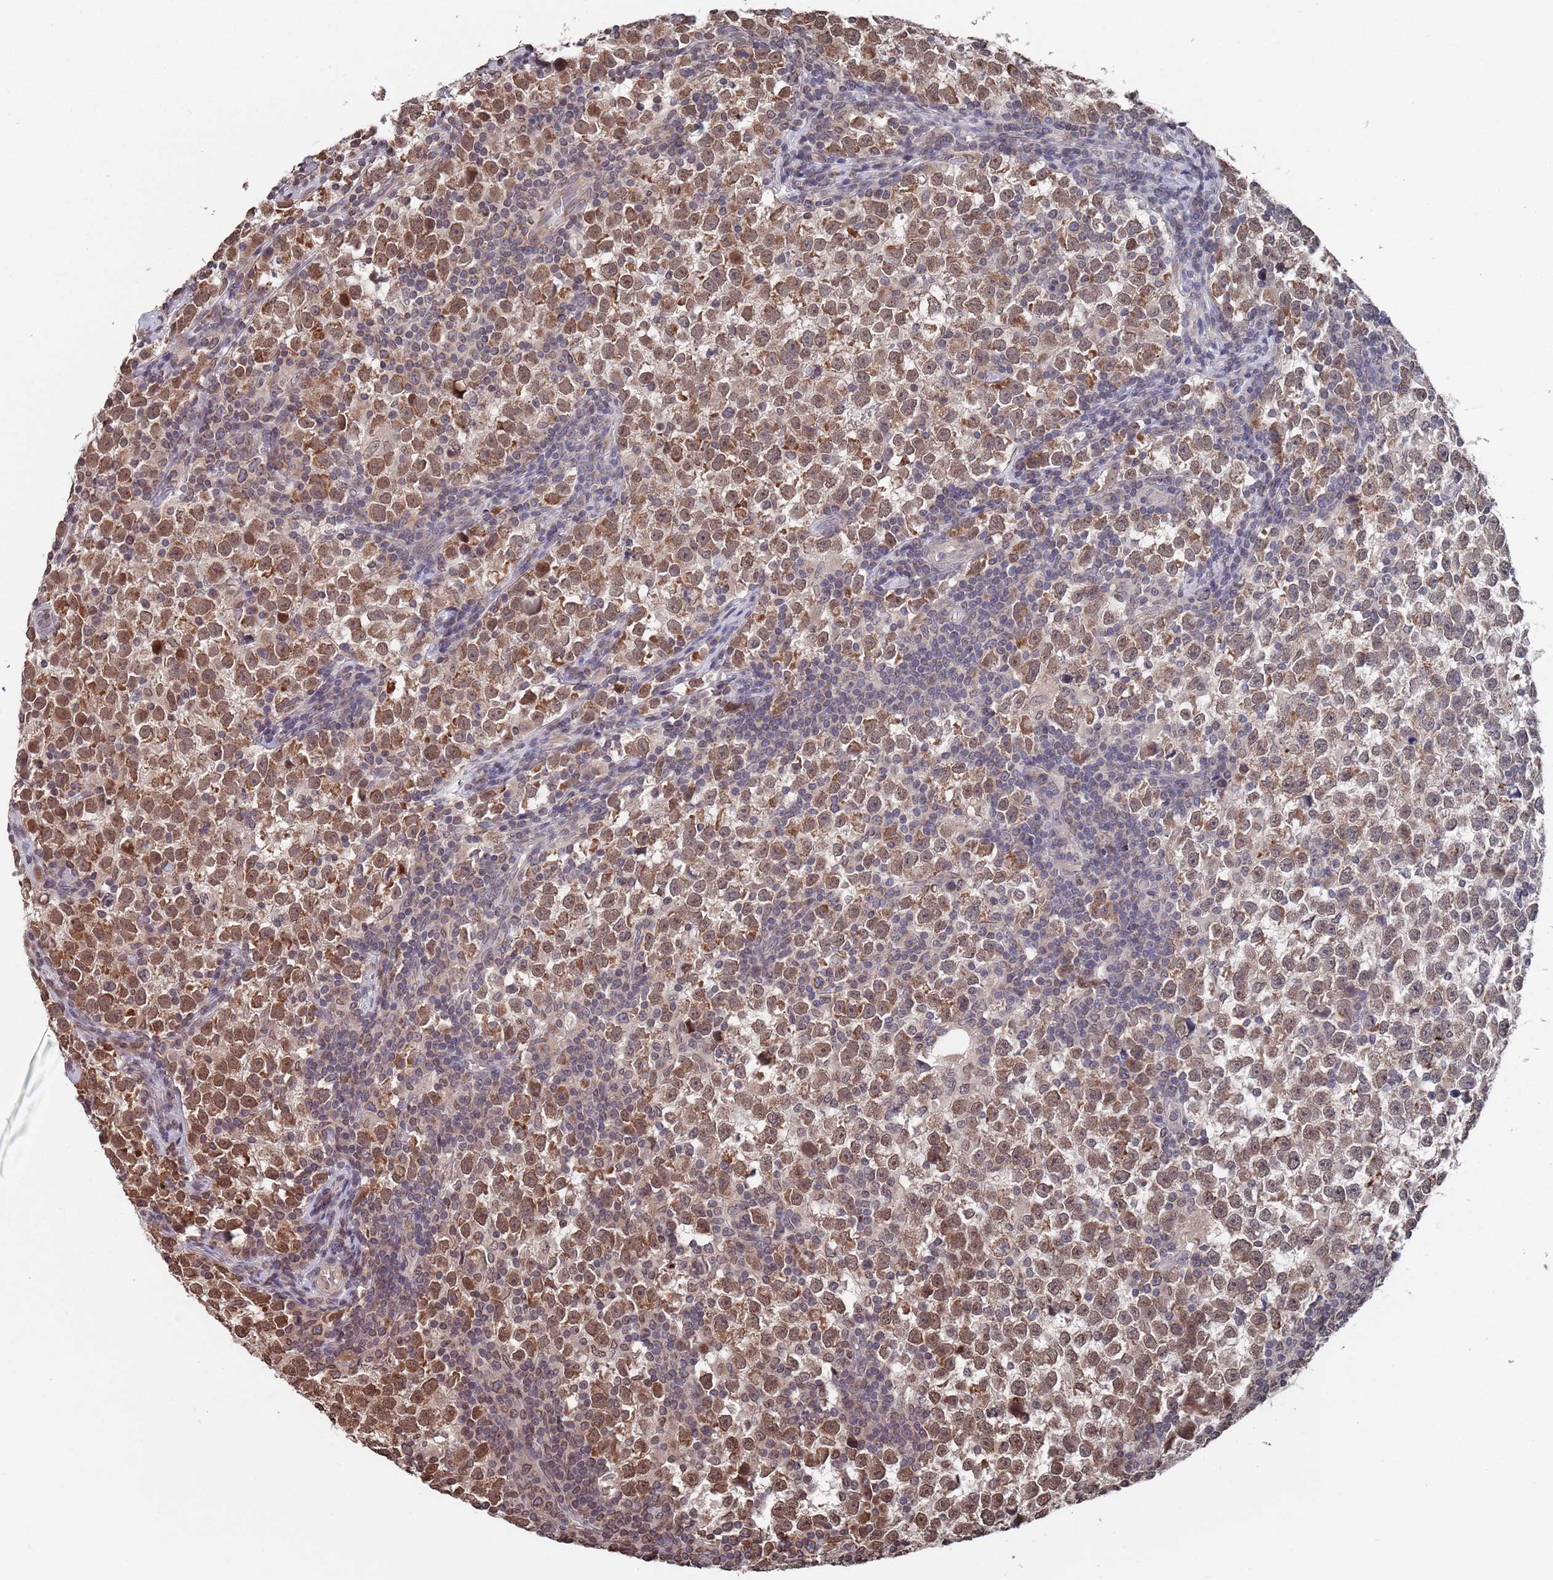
{"staining": {"intensity": "moderate", "quantity": ">75%", "location": "cytoplasmic/membranous,nuclear"}, "tissue": "testis cancer", "cell_type": "Tumor cells", "image_type": "cancer", "snomed": [{"axis": "morphology", "description": "Normal tissue, NOS"}, {"axis": "morphology", "description": "Seminoma, NOS"}, {"axis": "topography", "description": "Testis"}], "caption": "Moderate cytoplasmic/membranous and nuclear expression is identified in approximately >75% of tumor cells in testis cancer.", "gene": "SDHAF3", "patient": {"sex": "male", "age": 43}}